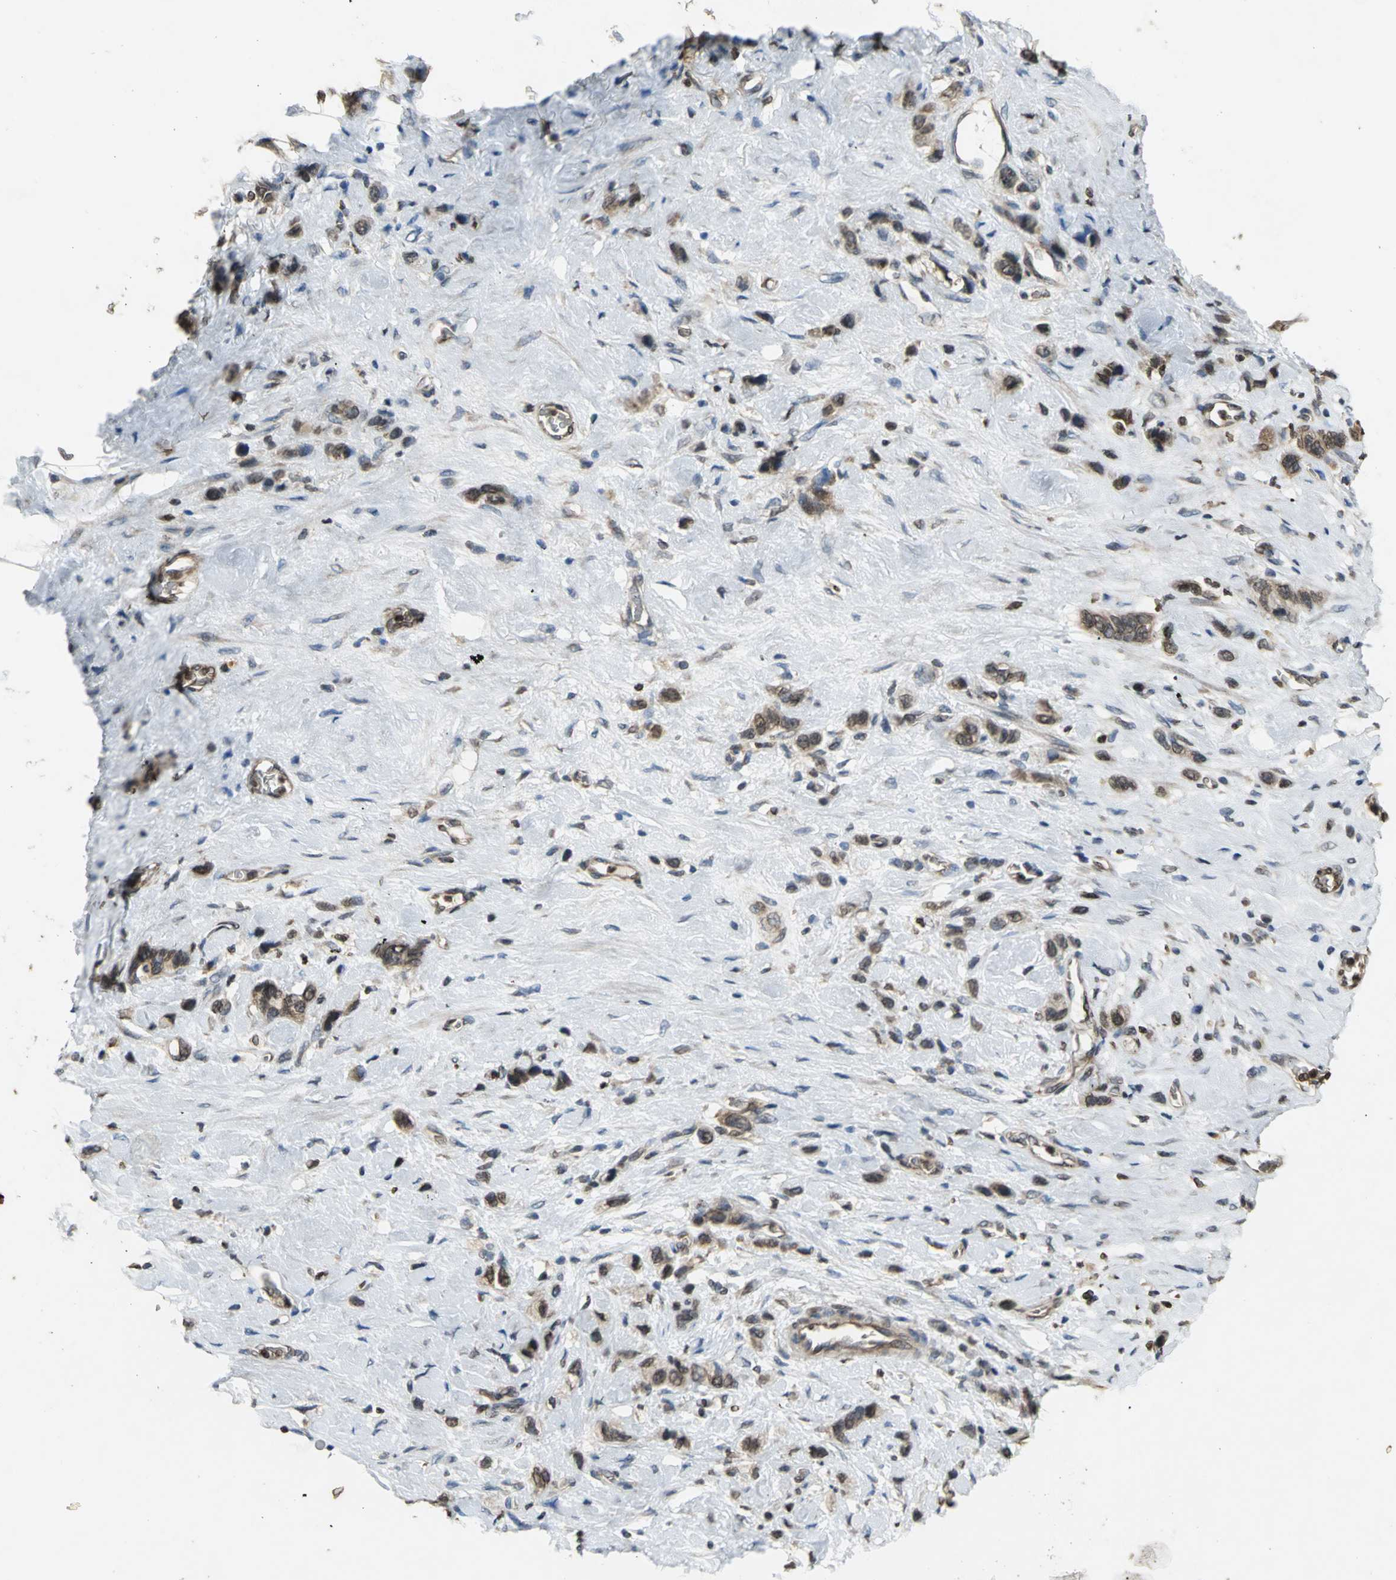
{"staining": {"intensity": "moderate", "quantity": ">75%", "location": "cytoplasmic/membranous,nuclear"}, "tissue": "stomach cancer", "cell_type": "Tumor cells", "image_type": "cancer", "snomed": [{"axis": "morphology", "description": "Normal tissue, NOS"}, {"axis": "morphology", "description": "Adenocarcinoma, NOS"}, {"axis": "morphology", "description": "Adenocarcinoma, High grade"}, {"axis": "topography", "description": "Stomach, upper"}, {"axis": "topography", "description": "Stomach"}], "caption": "Adenocarcinoma (stomach) stained with DAB immunohistochemistry (IHC) demonstrates medium levels of moderate cytoplasmic/membranous and nuclear positivity in about >75% of tumor cells.", "gene": "AHR", "patient": {"sex": "female", "age": 65}}